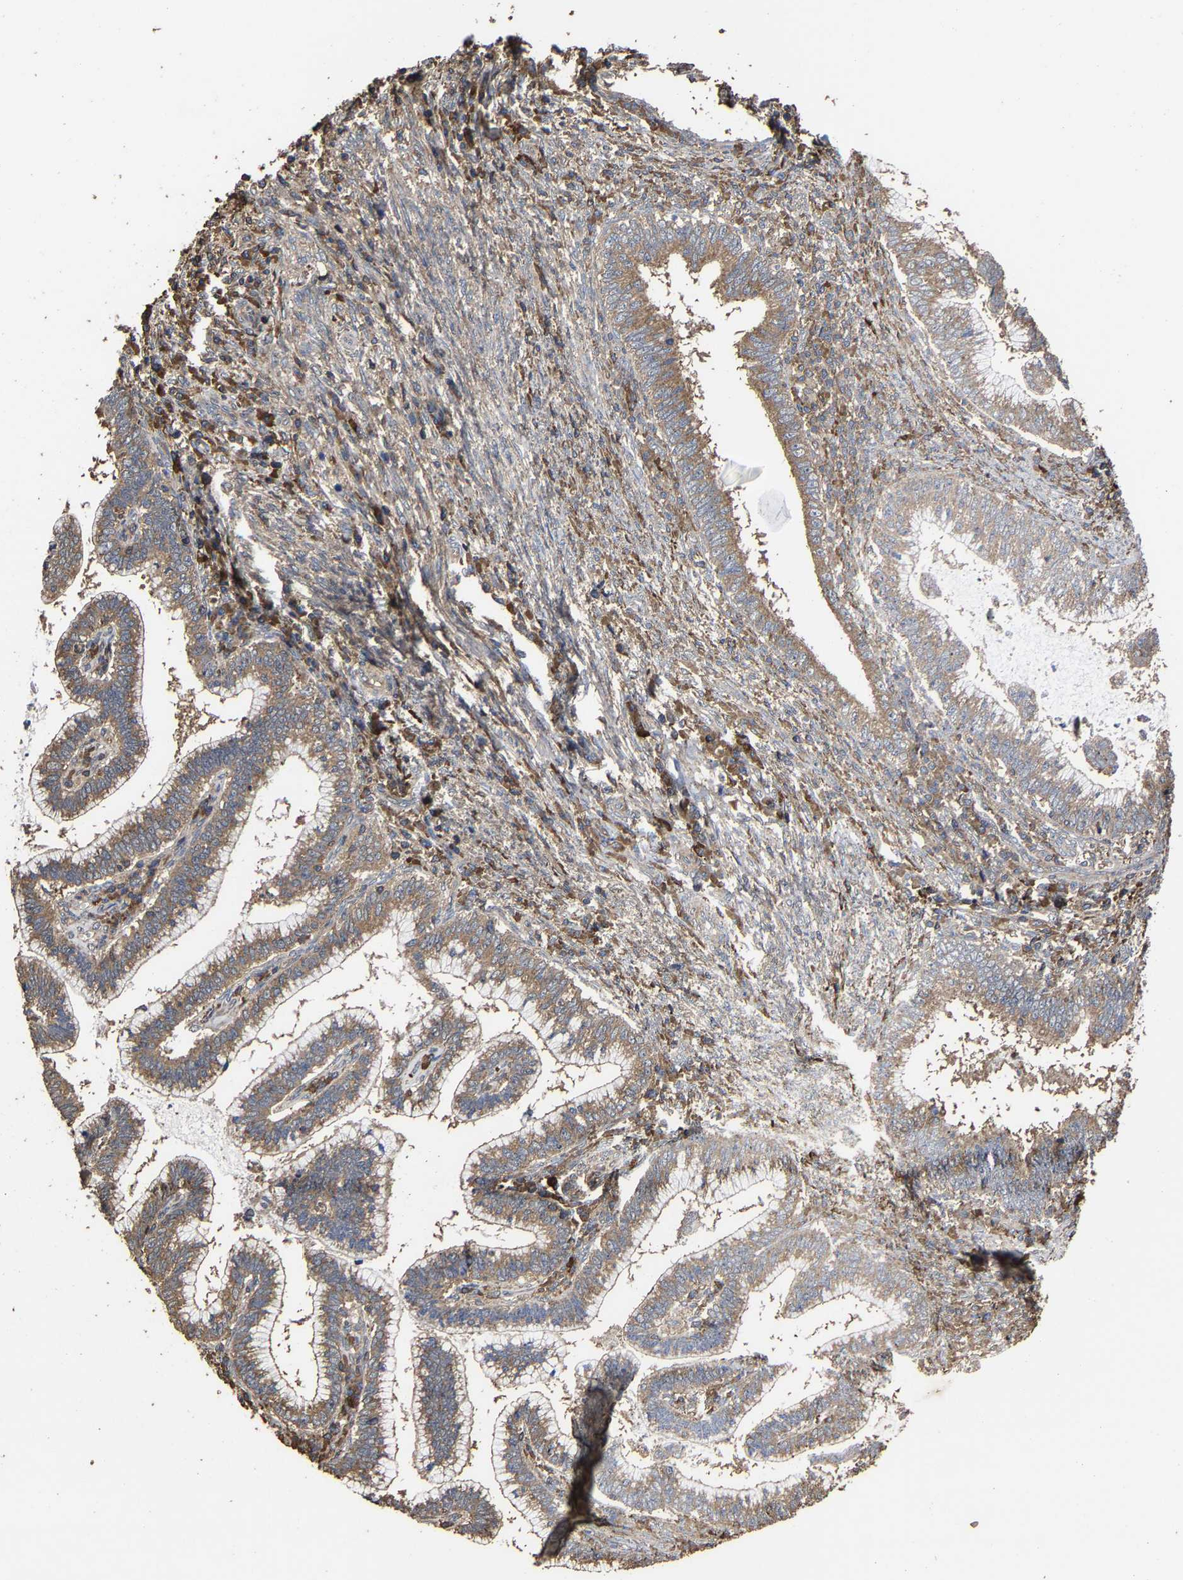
{"staining": {"intensity": "moderate", "quantity": ">75%", "location": "cytoplasmic/membranous"}, "tissue": "cervical cancer", "cell_type": "Tumor cells", "image_type": "cancer", "snomed": [{"axis": "morphology", "description": "Adenocarcinoma, NOS"}, {"axis": "topography", "description": "Cervix"}], "caption": "Immunohistochemistry (IHC) histopathology image of adenocarcinoma (cervical) stained for a protein (brown), which displays medium levels of moderate cytoplasmic/membranous expression in about >75% of tumor cells.", "gene": "ITCH", "patient": {"sex": "female", "age": 36}}